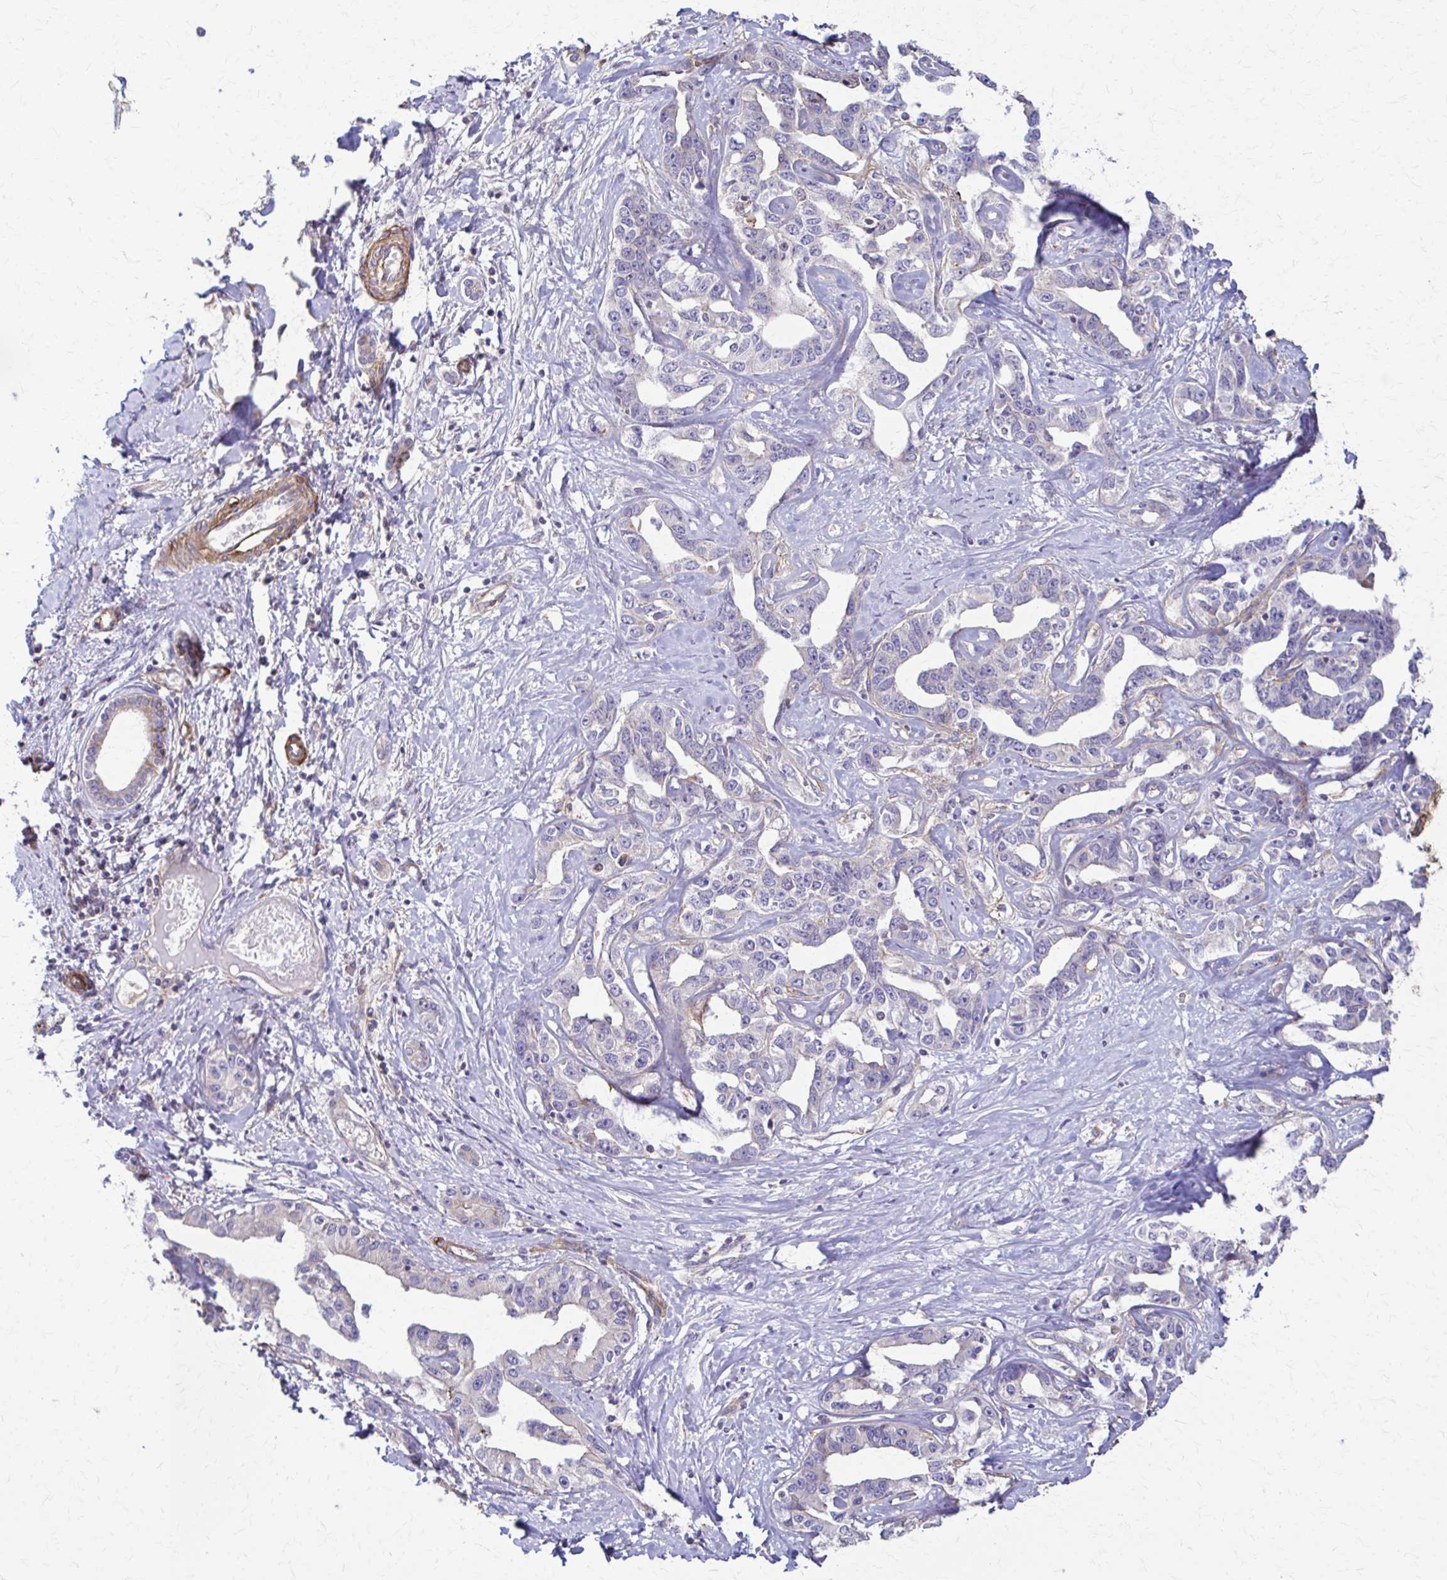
{"staining": {"intensity": "negative", "quantity": "none", "location": "none"}, "tissue": "liver cancer", "cell_type": "Tumor cells", "image_type": "cancer", "snomed": [{"axis": "morphology", "description": "Cholangiocarcinoma"}, {"axis": "topography", "description": "Liver"}], "caption": "The photomicrograph shows no staining of tumor cells in liver cancer (cholangiocarcinoma).", "gene": "DSP", "patient": {"sex": "male", "age": 59}}